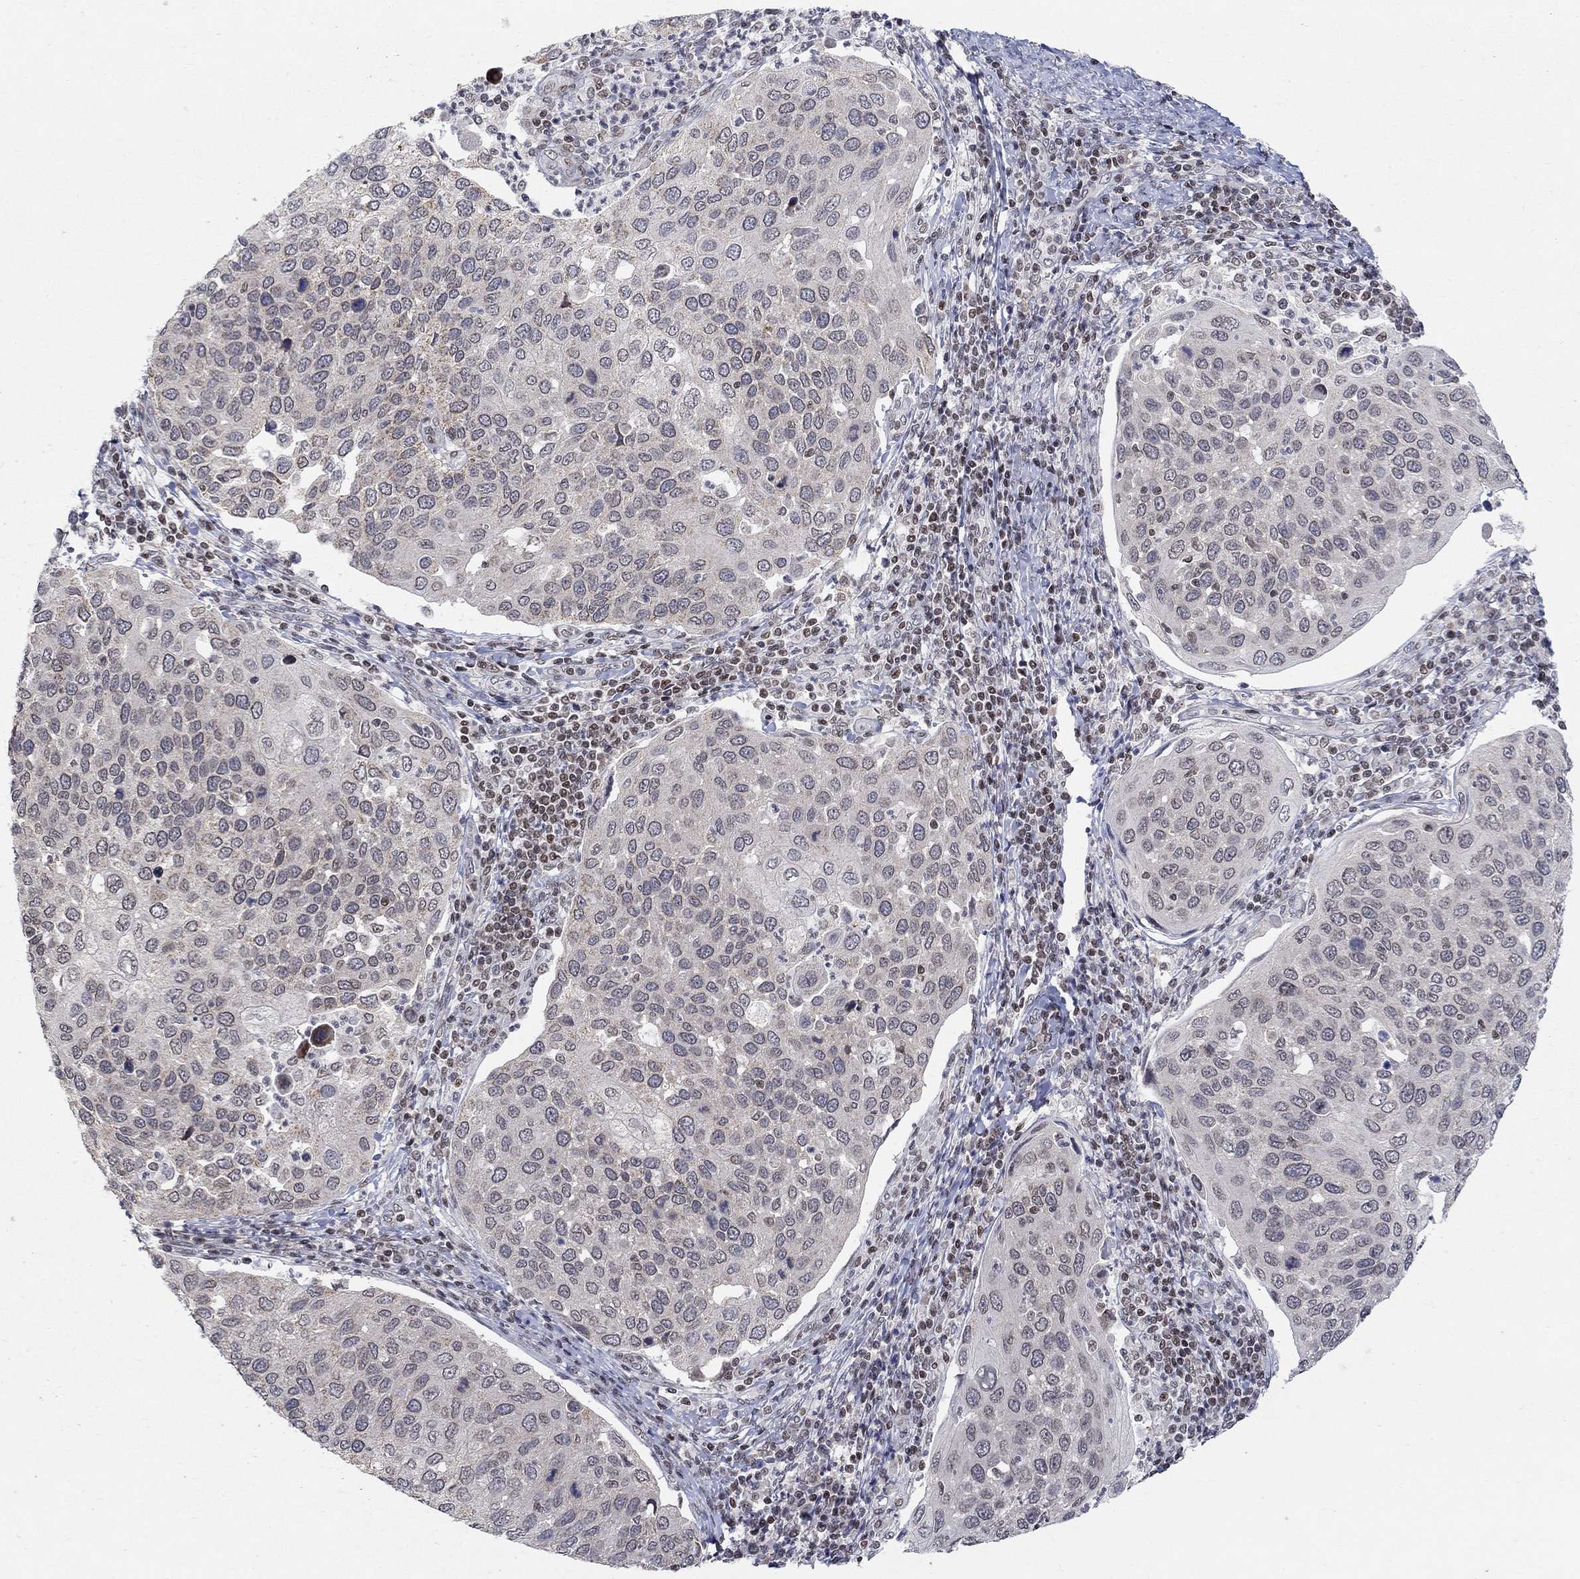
{"staining": {"intensity": "negative", "quantity": "none", "location": "none"}, "tissue": "cervical cancer", "cell_type": "Tumor cells", "image_type": "cancer", "snomed": [{"axis": "morphology", "description": "Squamous cell carcinoma, NOS"}, {"axis": "topography", "description": "Cervix"}], "caption": "Immunohistochemistry photomicrograph of neoplastic tissue: squamous cell carcinoma (cervical) stained with DAB shows no significant protein expression in tumor cells.", "gene": "KLF12", "patient": {"sex": "female", "age": 54}}